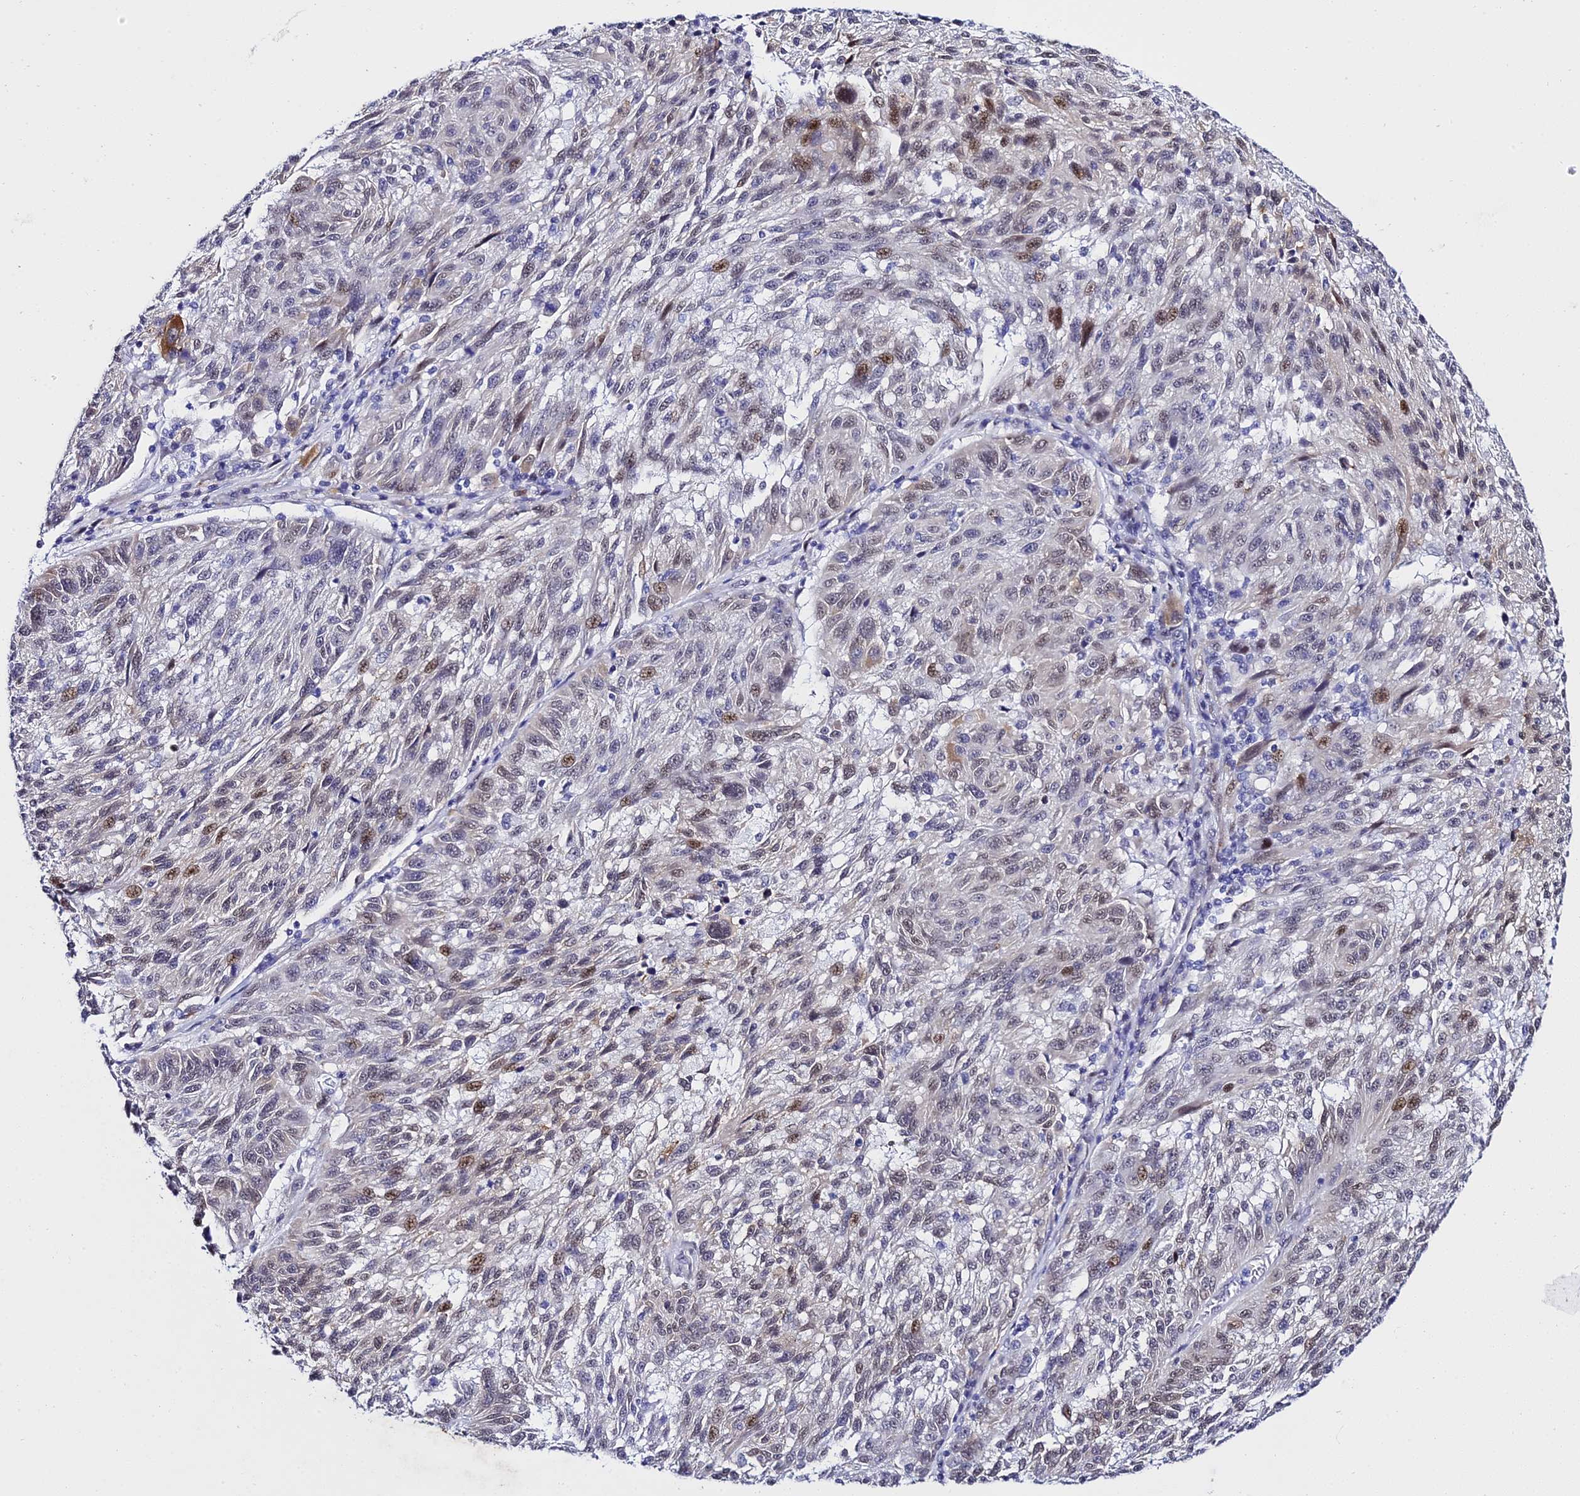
{"staining": {"intensity": "moderate", "quantity": "<25%", "location": "nuclear"}, "tissue": "melanoma", "cell_type": "Tumor cells", "image_type": "cancer", "snomed": [{"axis": "morphology", "description": "Malignant melanoma, NOS"}, {"axis": "topography", "description": "Skin"}], "caption": "There is low levels of moderate nuclear expression in tumor cells of melanoma, as demonstrated by immunohistochemical staining (brown color).", "gene": "POFUT2", "patient": {"sex": "male", "age": 53}}